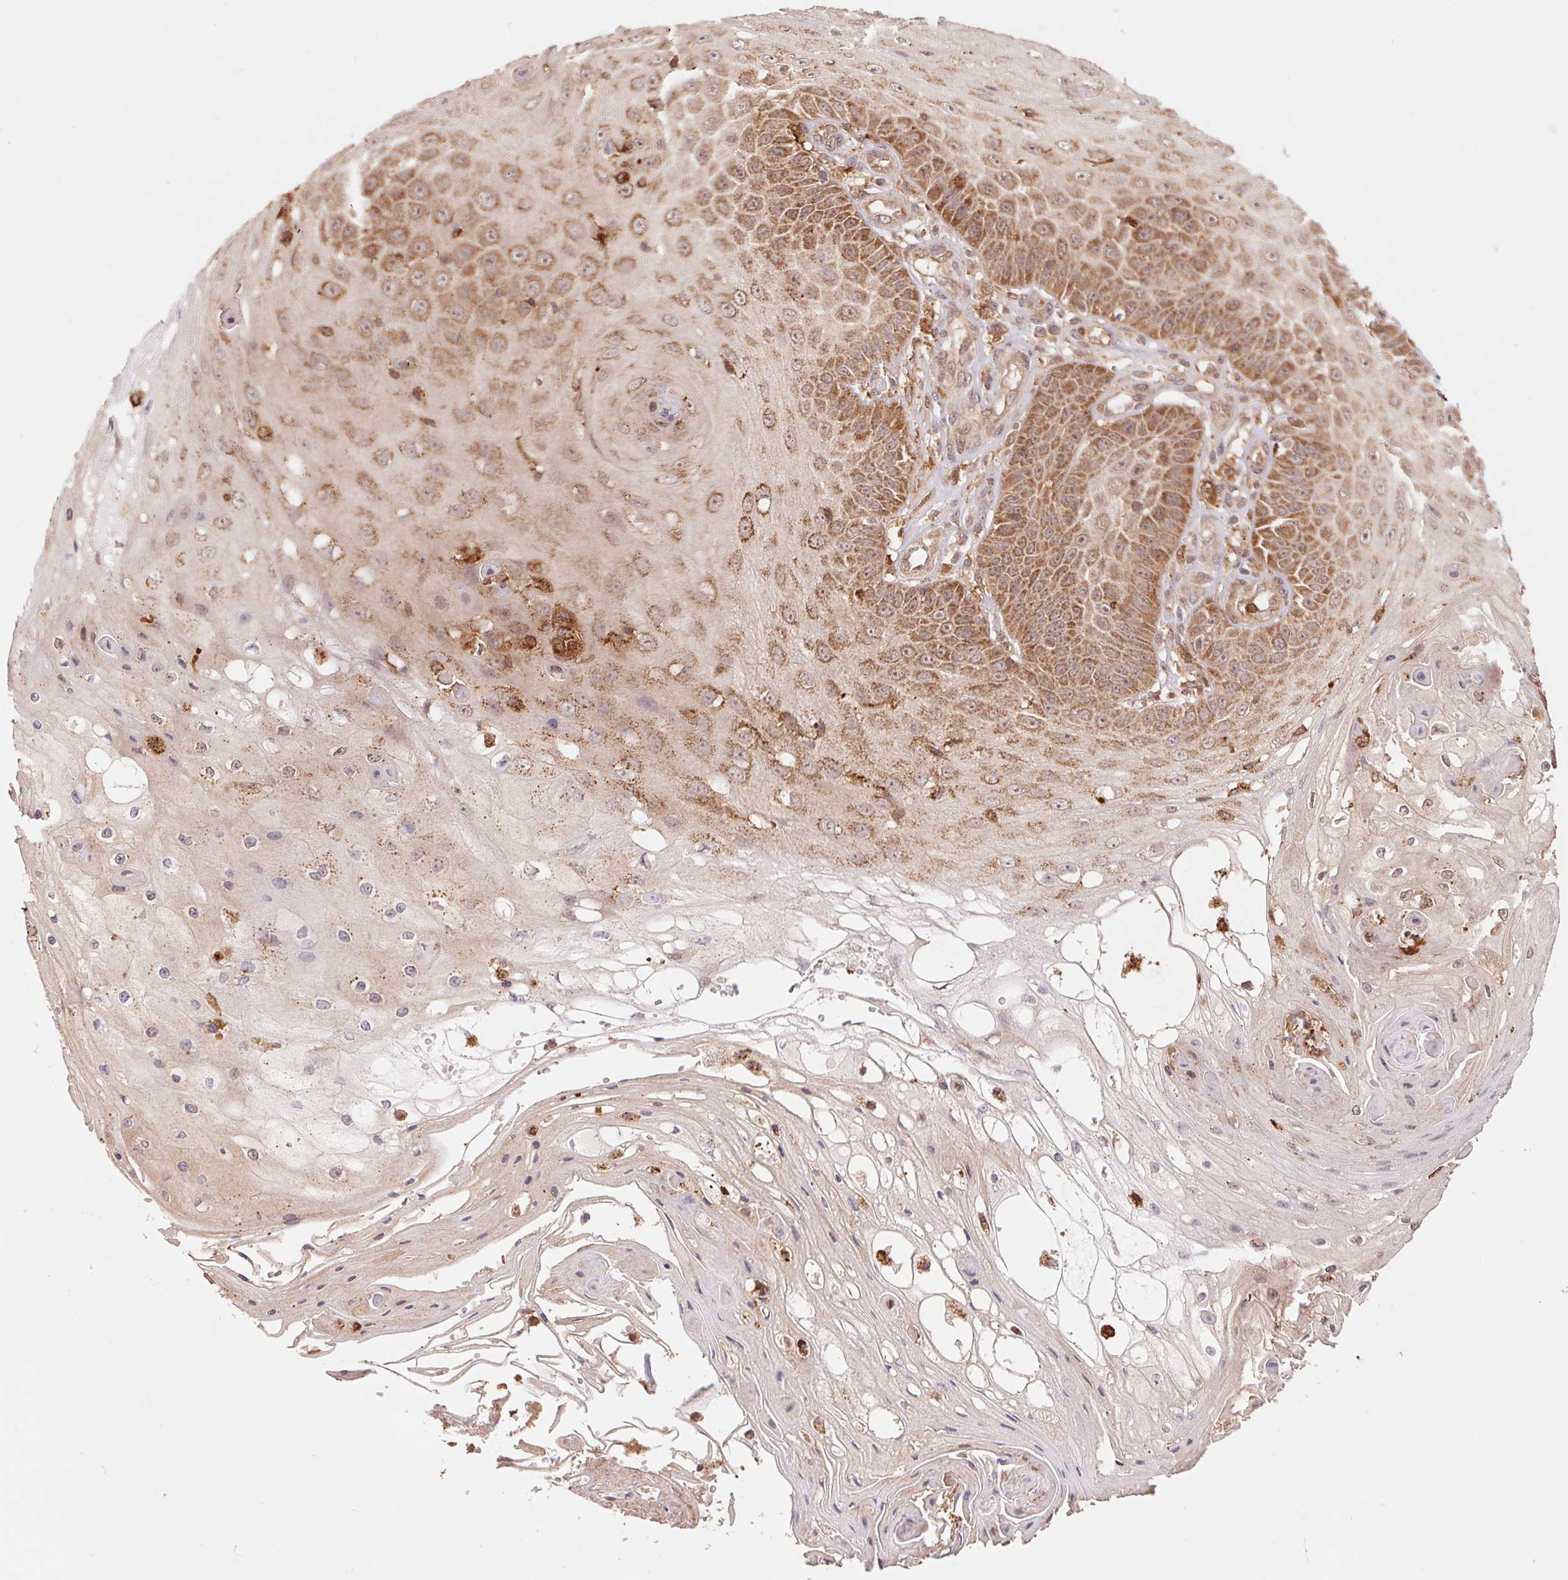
{"staining": {"intensity": "moderate", "quantity": "25%-75%", "location": "cytoplasmic/membranous"}, "tissue": "skin cancer", "cell_type": "Tumor cells", "image_type": "cancer", "snomed": [{"axis": "morphology", "description": "Squamous cell carcinoma, NOS"}, {"axis": "topography", "description": "Skin"}], "caption": "Immunohistochemical staining of skin cancer (squamous cell carcinoma) shows medium levels of moderate cytoplasmic/membranous protein expression in about 25%-75% of tumor cells. Nuclei are stained in blue.", "gene": "URM1", "patient": {"sex": "male", "age": 70}}